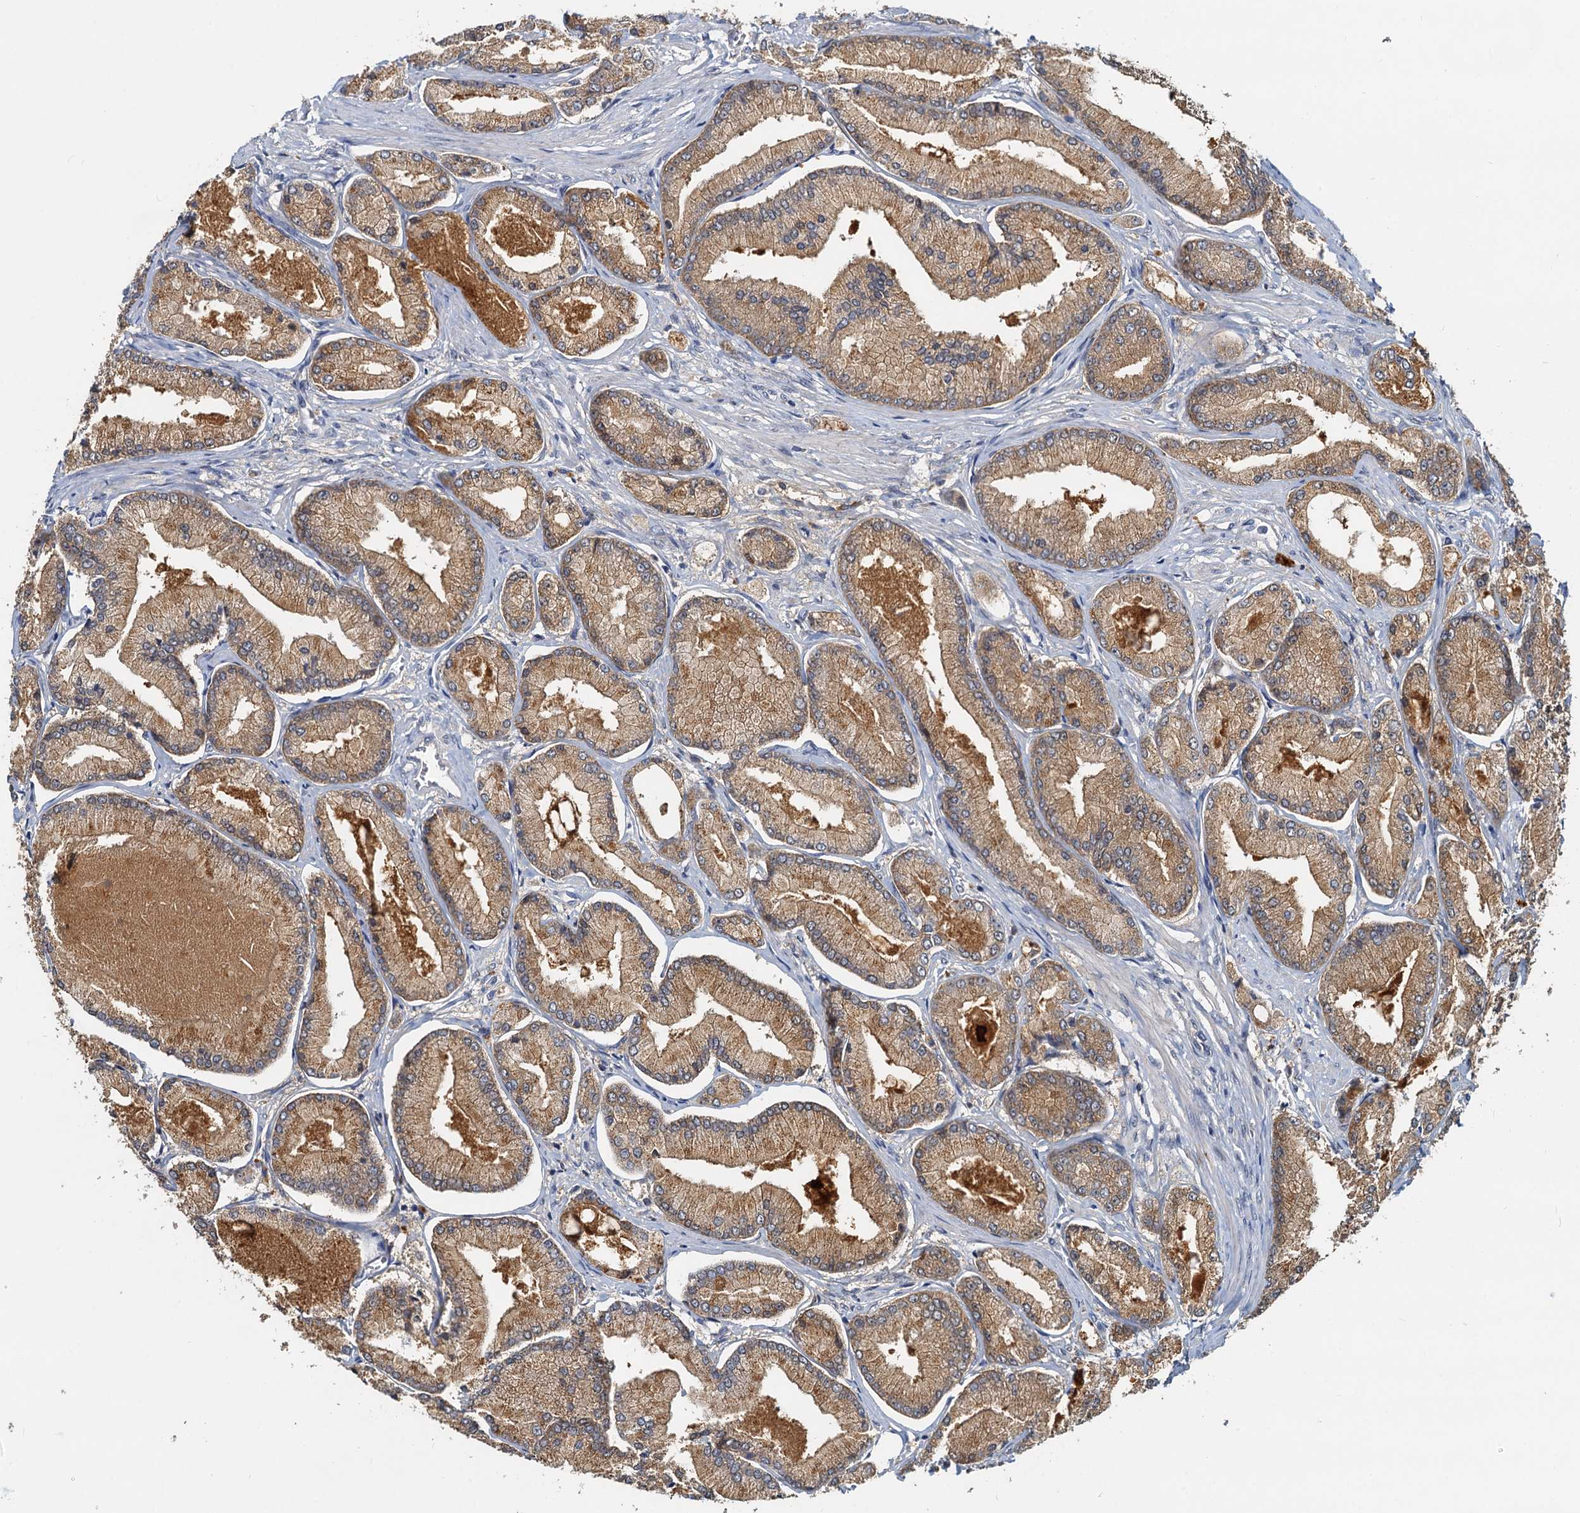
{"staining": {"intensity": "moderate", "quantity": ">75%", "location": "cytoplasmic/membranous"}, "tissue": "prostate cancer", "cell_type": "Tumor cells", "image_type": "cancer", "snomed": [{"axis": "morphology", "description": "Adenocarcinoma, Low grade"}, {"axis": "topography", "description": "Prostate"}], "caption": "Protein staining by IHC shows moderate cytoplasmic/membranous expression in approximately >75% of tumor cells in adenocarcinoma (low-grade) (prostate).", "gene": "TOLLIP", "patient": {"sex": "male", "age": 74}}